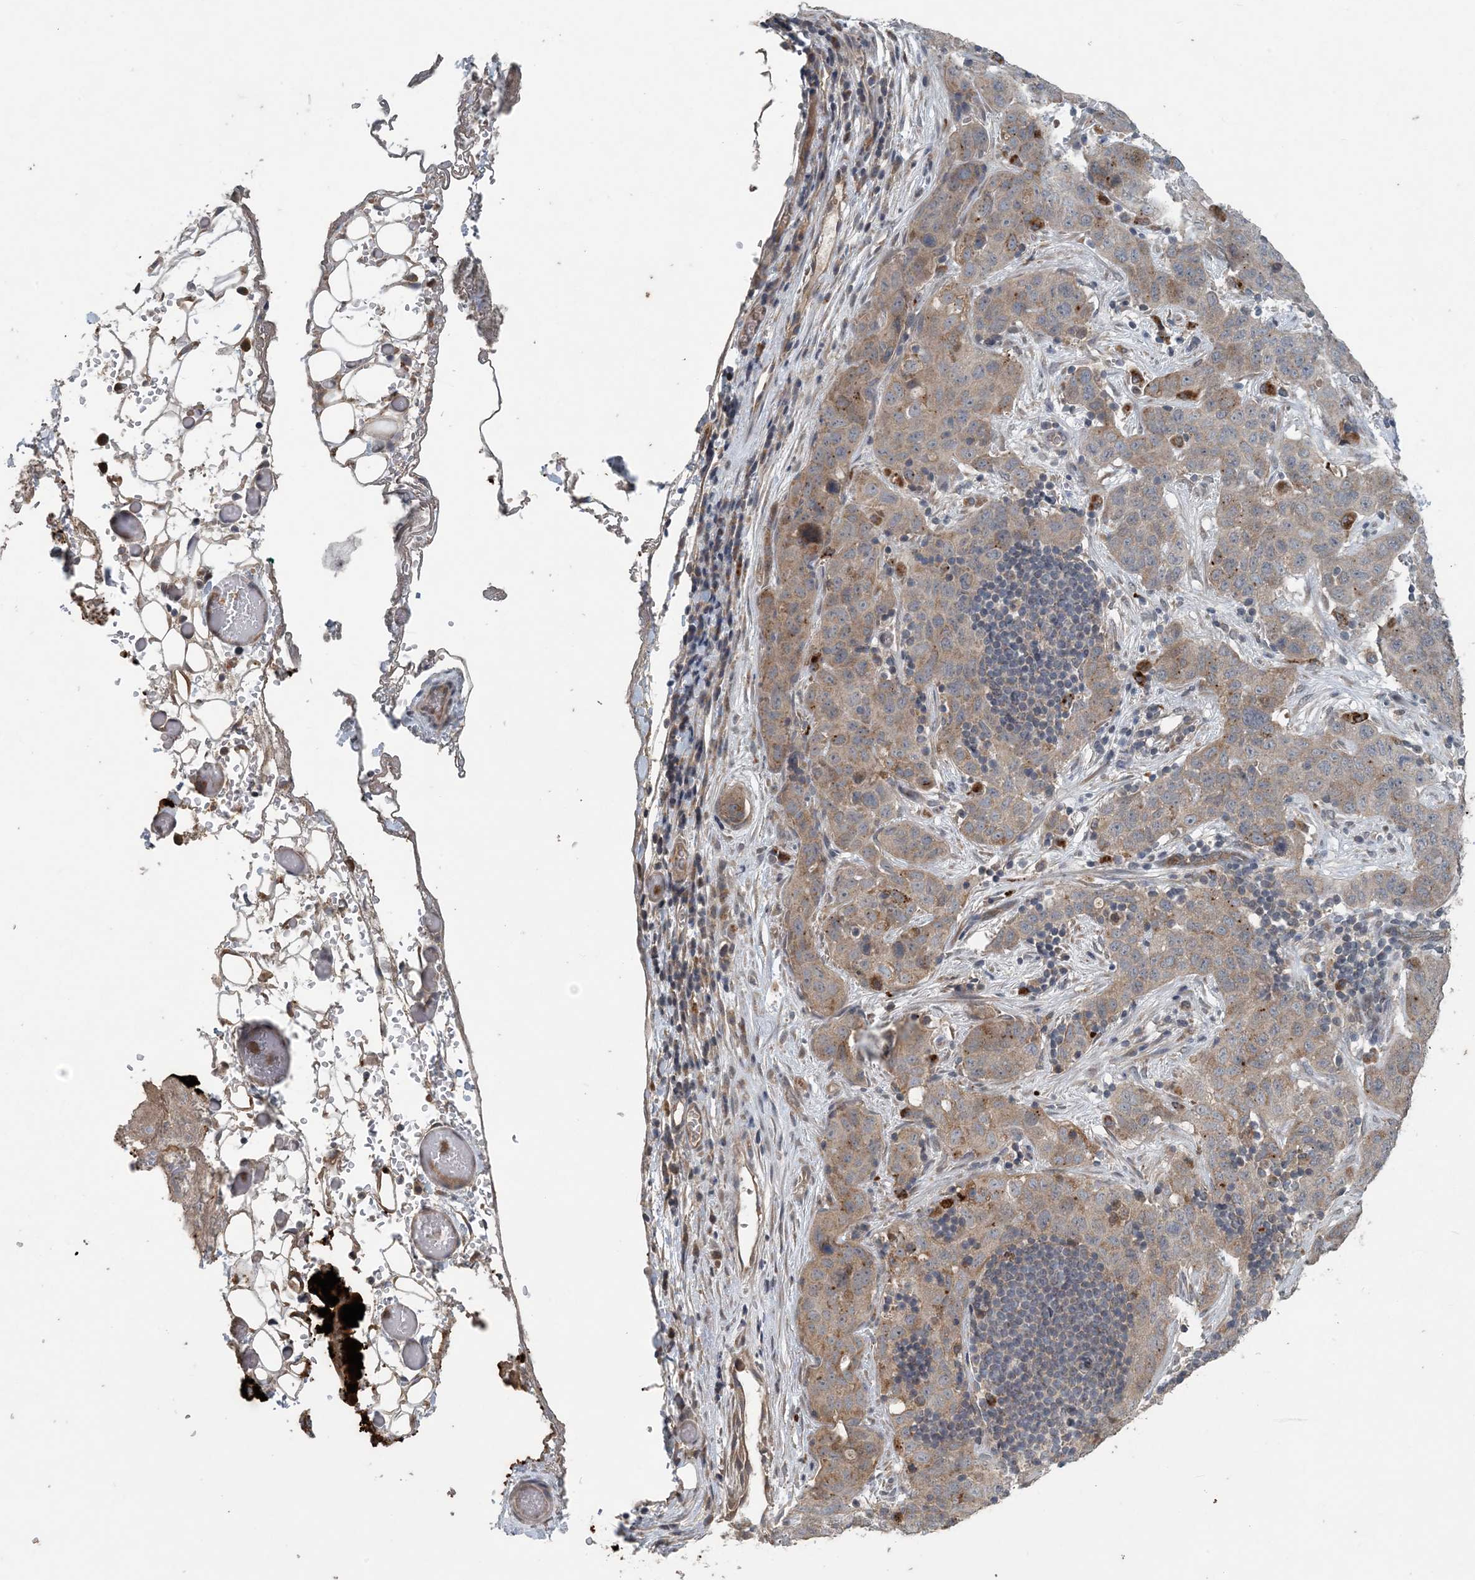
{"staining": {"intensity": "weak", "quantity": ">75%", "location": "cytoplasmic/membranous"}, "tissue": "stomach cancer", "cell_type": "Tumor cells", "image_type": "cancer", "snomed": [{"axis": "morphology", "description": "Normal tissue, NOS"}, {"axis": "morphology", "description": "Adenocarcinoma, NOS"}, {"axis": "topography", "description": "Lymph node"}, {"axis": "topography", "description": "Stomach"}], "caption": "A high-resolution photomicrograph shows immunohistochemistry (IHC) staining of stomach cancer (adenocarcinoma), which demonstrates weak cytoplasmic/membranous staining in approximately >75% of tumor cells.", "gene": "MYO9B", "patient": {"sex": "male", "age": 48}}